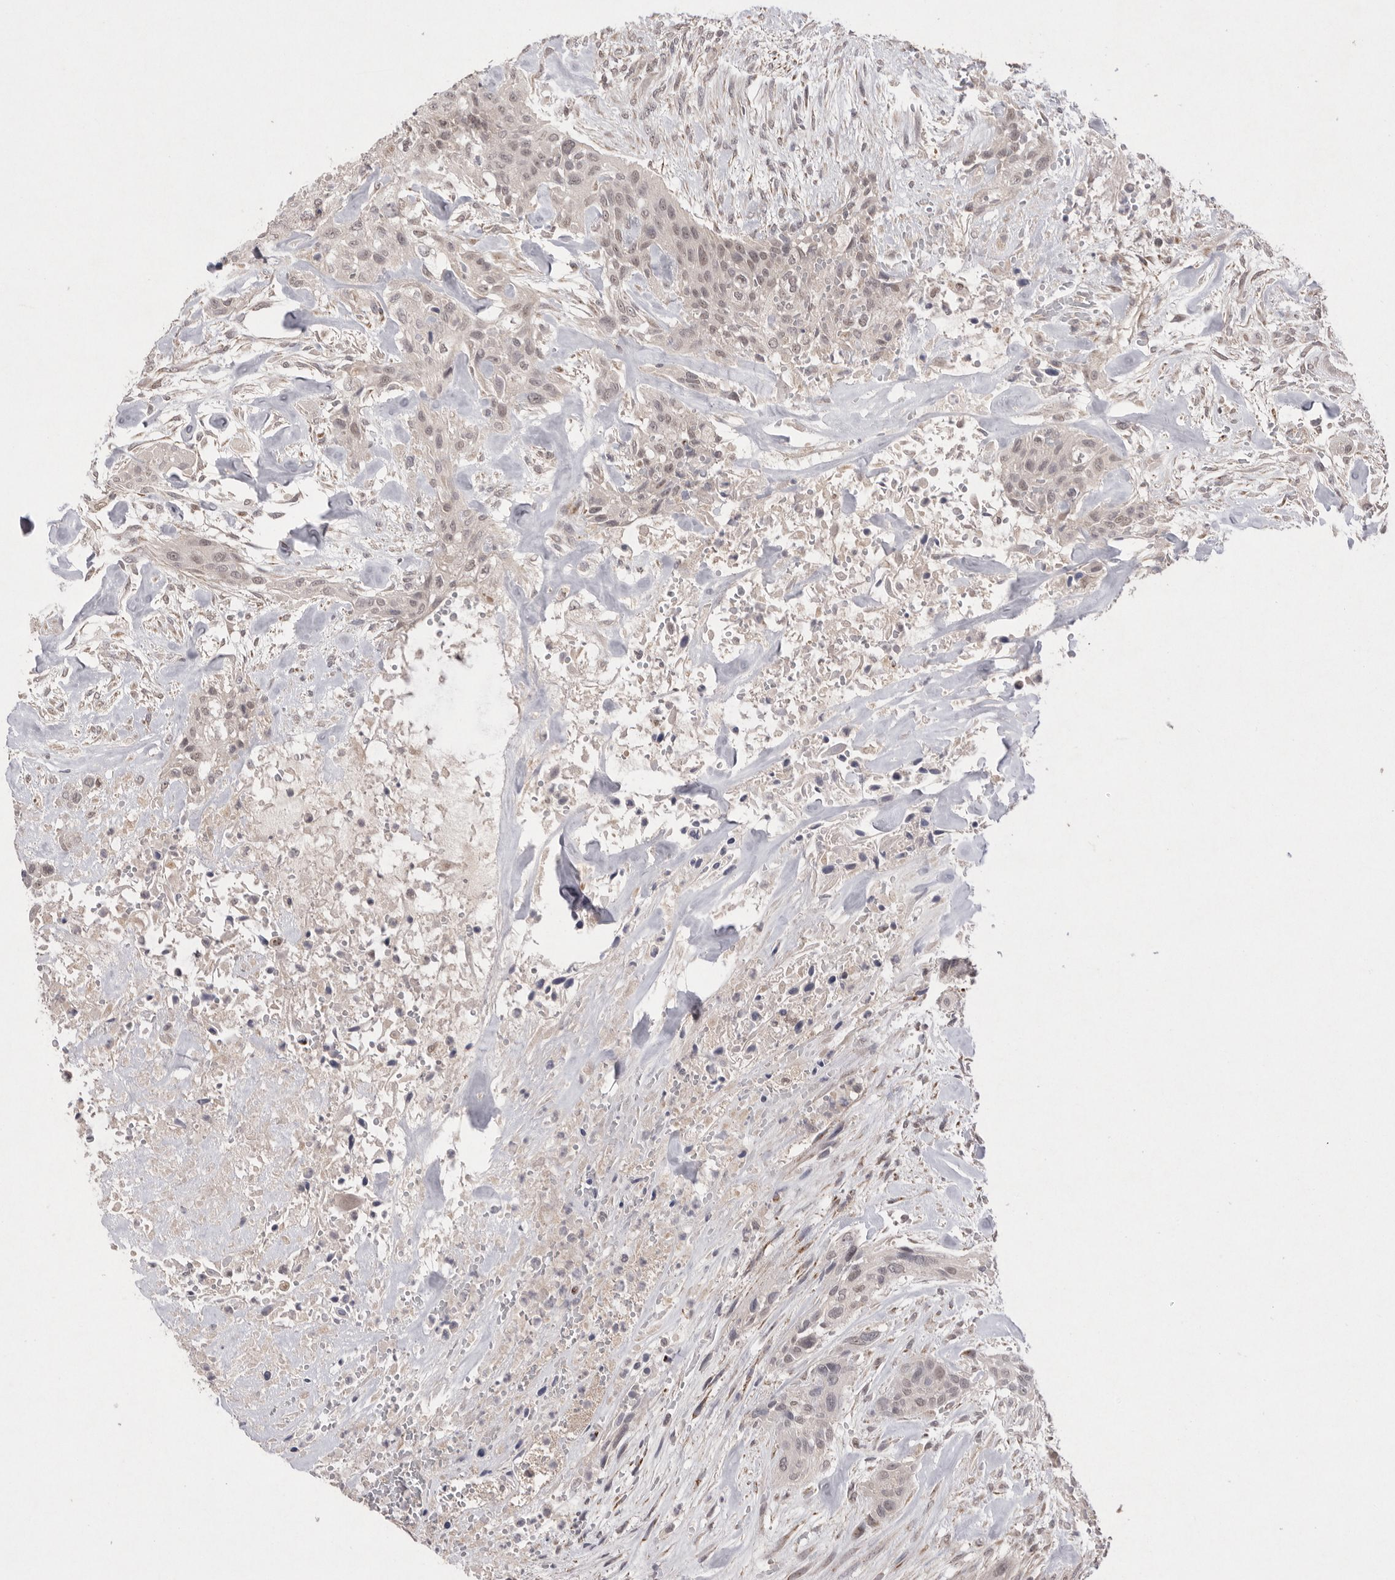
{"staining": {"intensity": "weak", "quantity": ">75%", "location": "nuclear"}, "tissue": "urothelial cancer", "cell_type": "Tumor cells", "image_type": "cancer", "snomed": [{"axis": "morphology", "description": "Urothelial carcinoma, High grade"}, {"axis": "topography", "description": "Urinary bladder"}], "caption": "Urothelial cancer was stained to show a protein in brown. There is low levels of weak nuclear expression in approximately >75% of tumor cells.", "gene": "HUS1", "patient": {"sex": "male", "age": 35}}